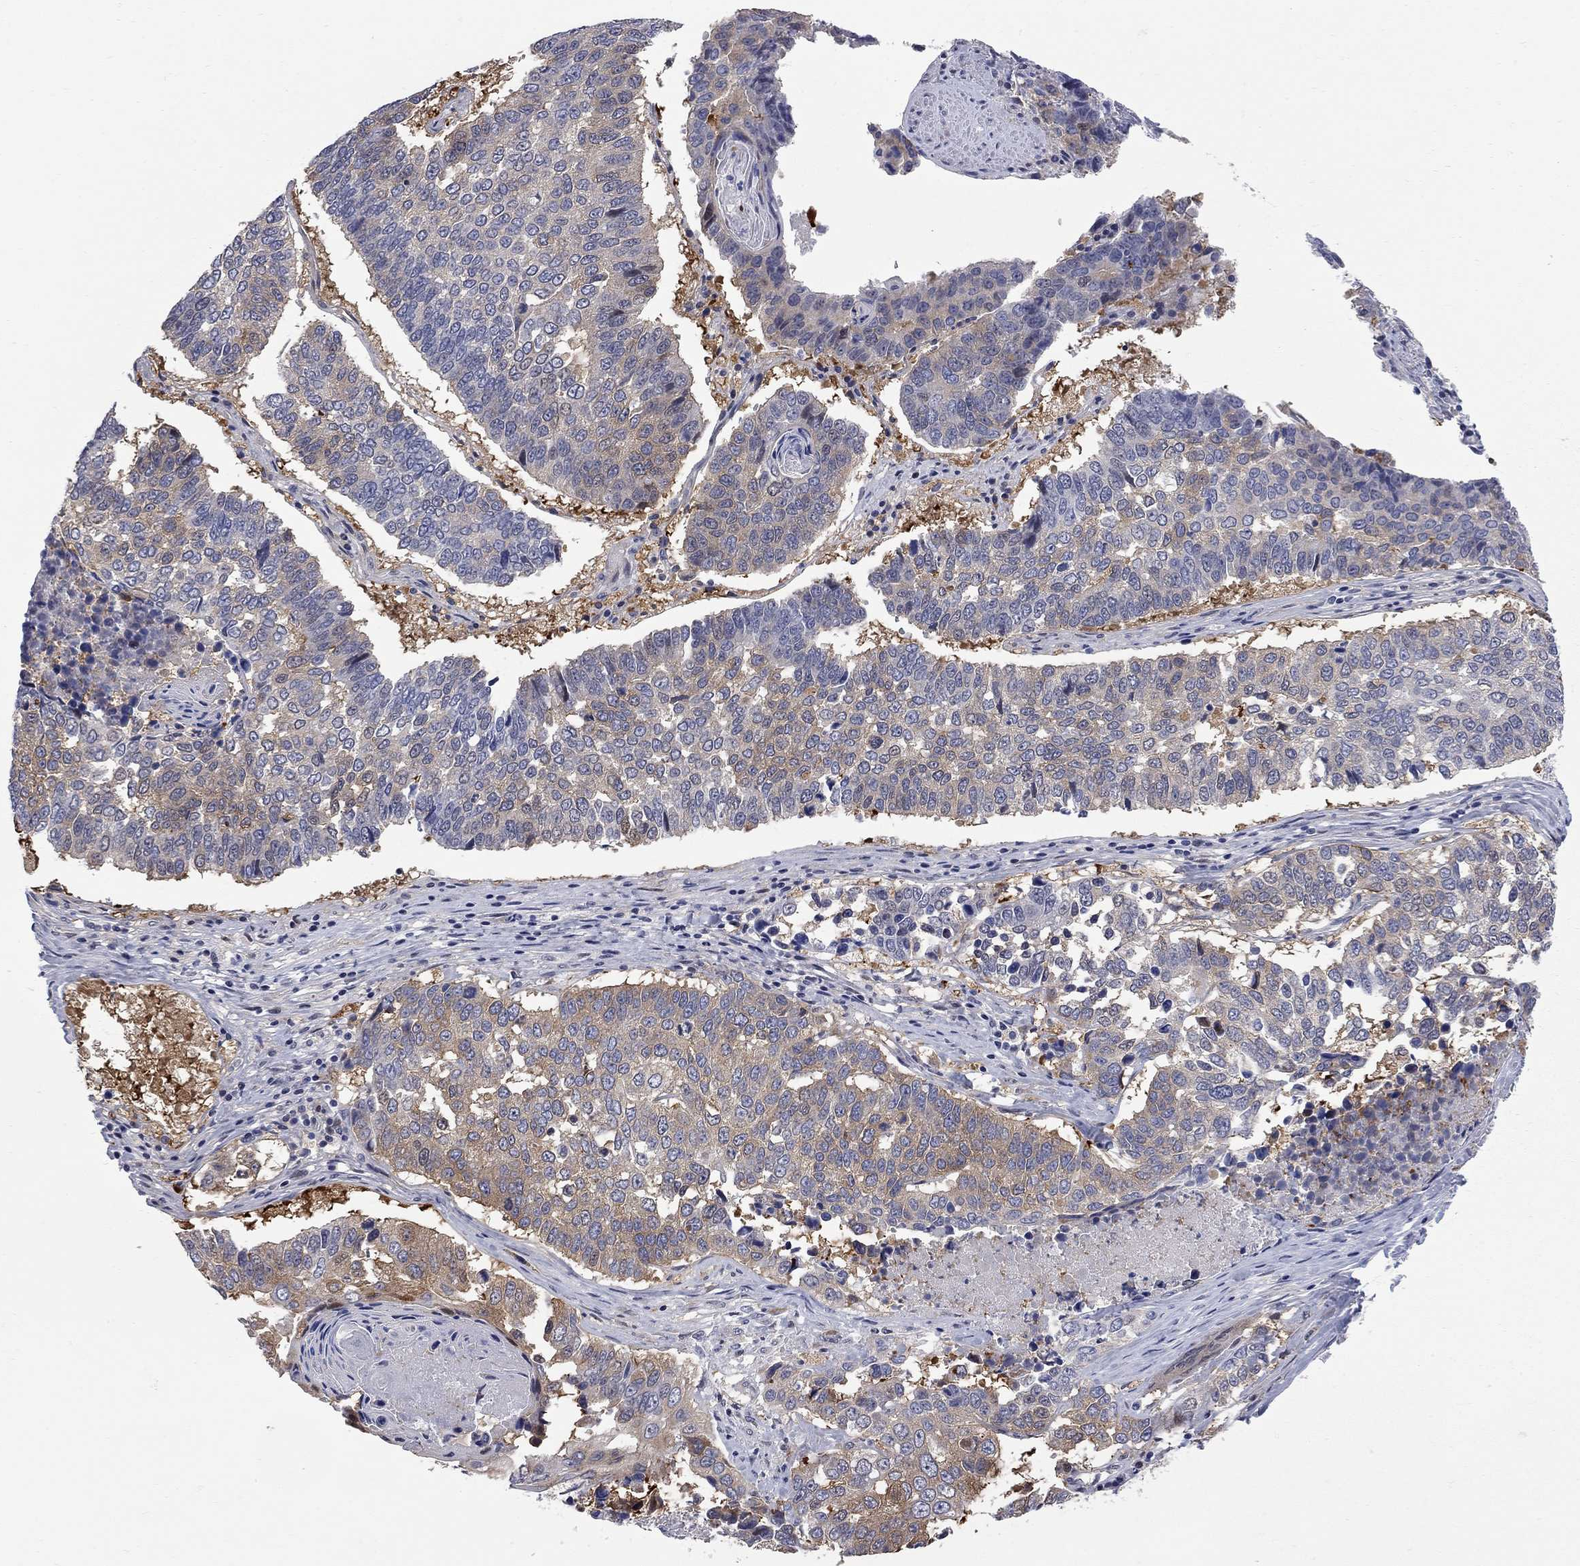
{"staining": {"intensity": "weak", "quantity": "<25%", "location": "cytoplasmic/membranous"}, "tissue": "lung cancer", "cell_type": "Tumor cells", "image_type": "cancer", "snomed": [{"axis": "morphology", "description": "Squamous cell carcinoma, NOS"}, {"axis": "topography", "description": "Lung"}], "caption": "Lung cancer was stained to show a protein in brown. There is no significant staining in tumor cells. The staining was performed using DAB to visualize the protein expression in brown, while the nuclei were stained in blue with hematoxylin (Magnification: 20x).", "gene": "GALNT8", "patient": {"sex": "male", "age": 73}}